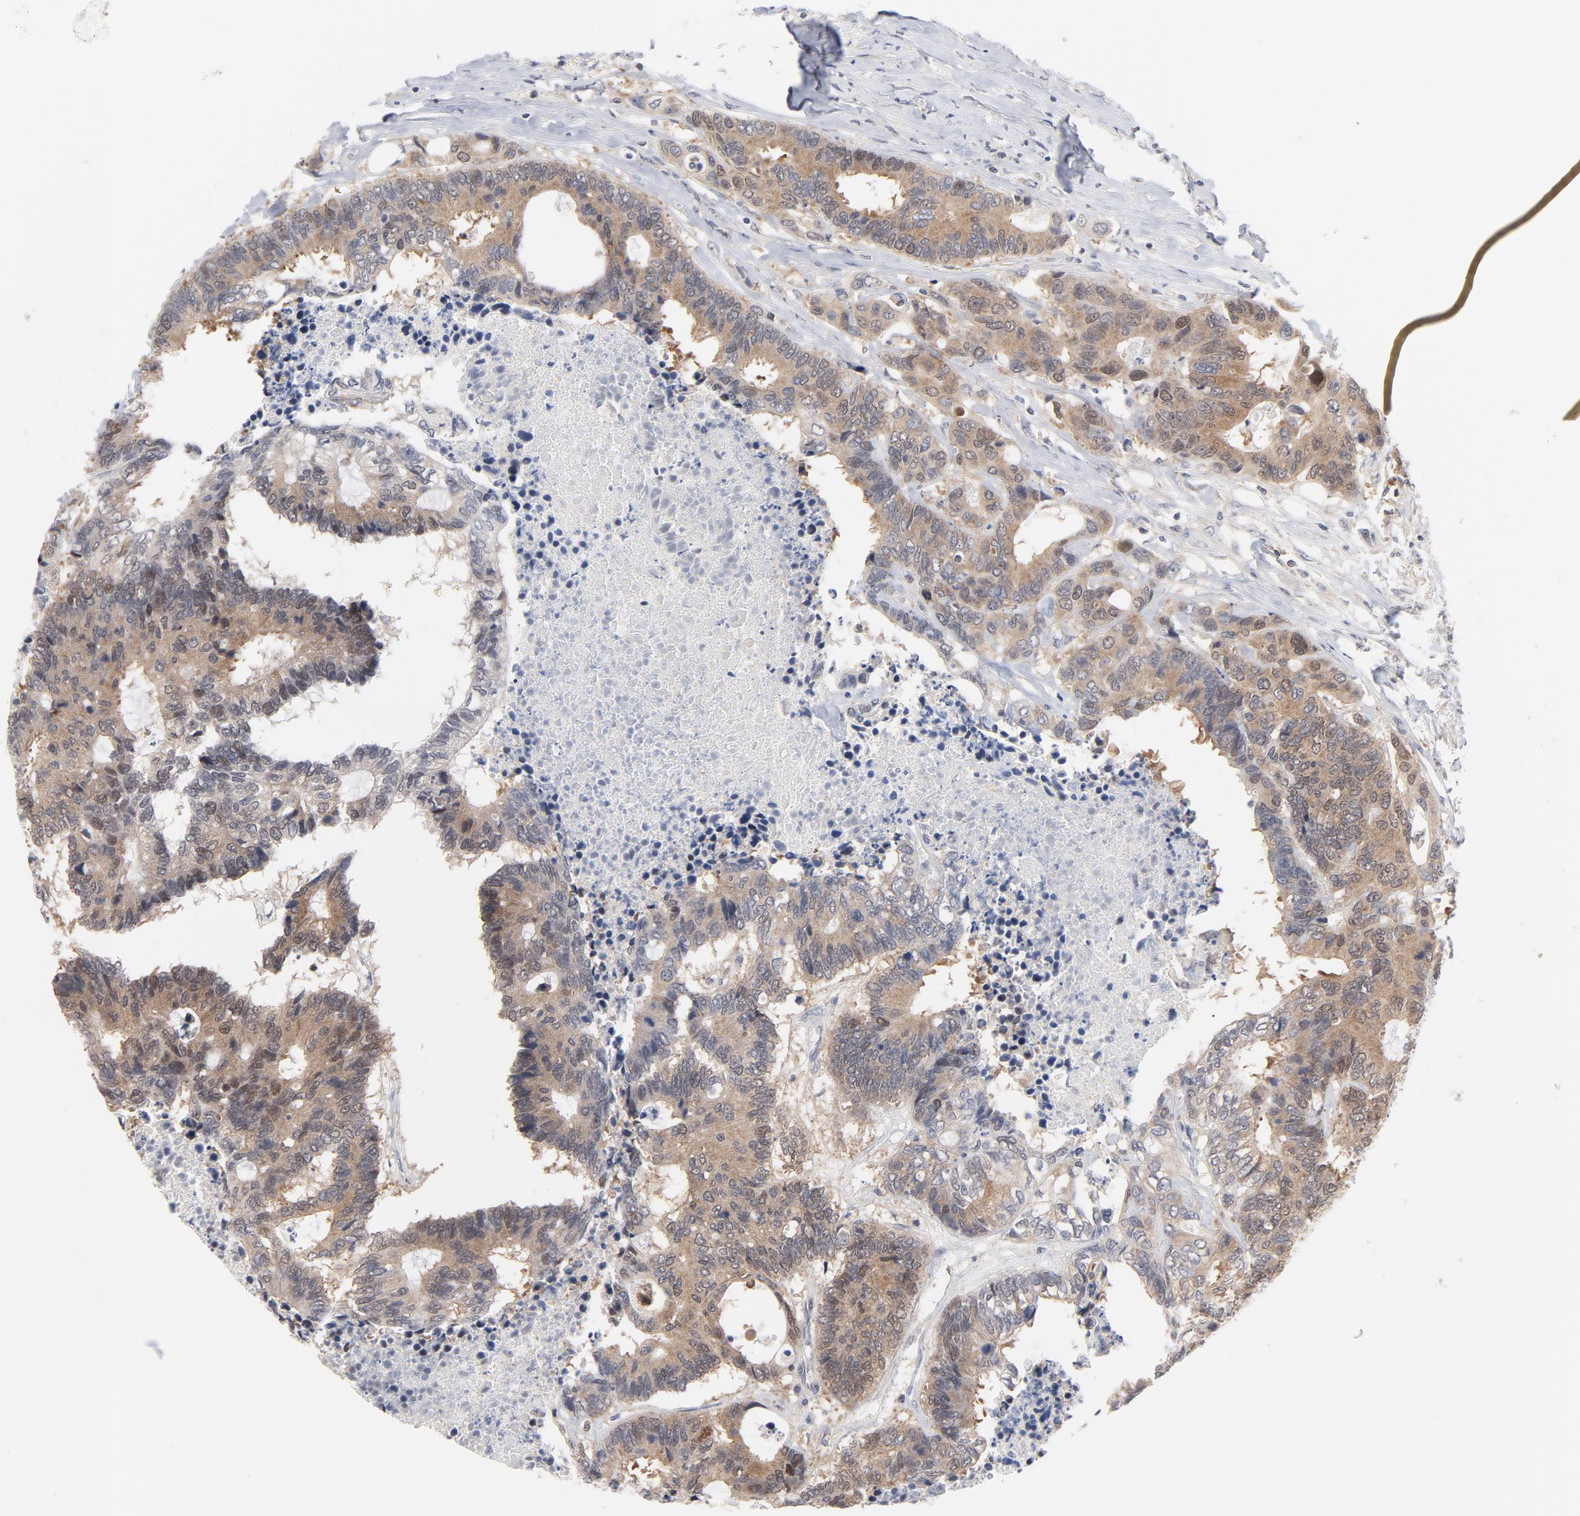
{"staining": {"intensity": "weak", "quantity": ">75%", "location": "cytoplasmic/membranous"}, "tissue": "colorectal cancer", "cell_type": "Tumor cells", "image_type": "cancer", "snomed": [{"axis": "morphology", "description": "Adenocarcinoma, NOS"}, {"axis": "topography", "description": "Rectum"}], "caption": "This micrograph displays immunohistochemistry staining of adenocarcinoma (colorectal), with low weak cytoplasmic/membranous positivity in approximately >75% of tumor cells.", "gene": "UBL4A", "patient": {"sex": "male", "age": 55}}